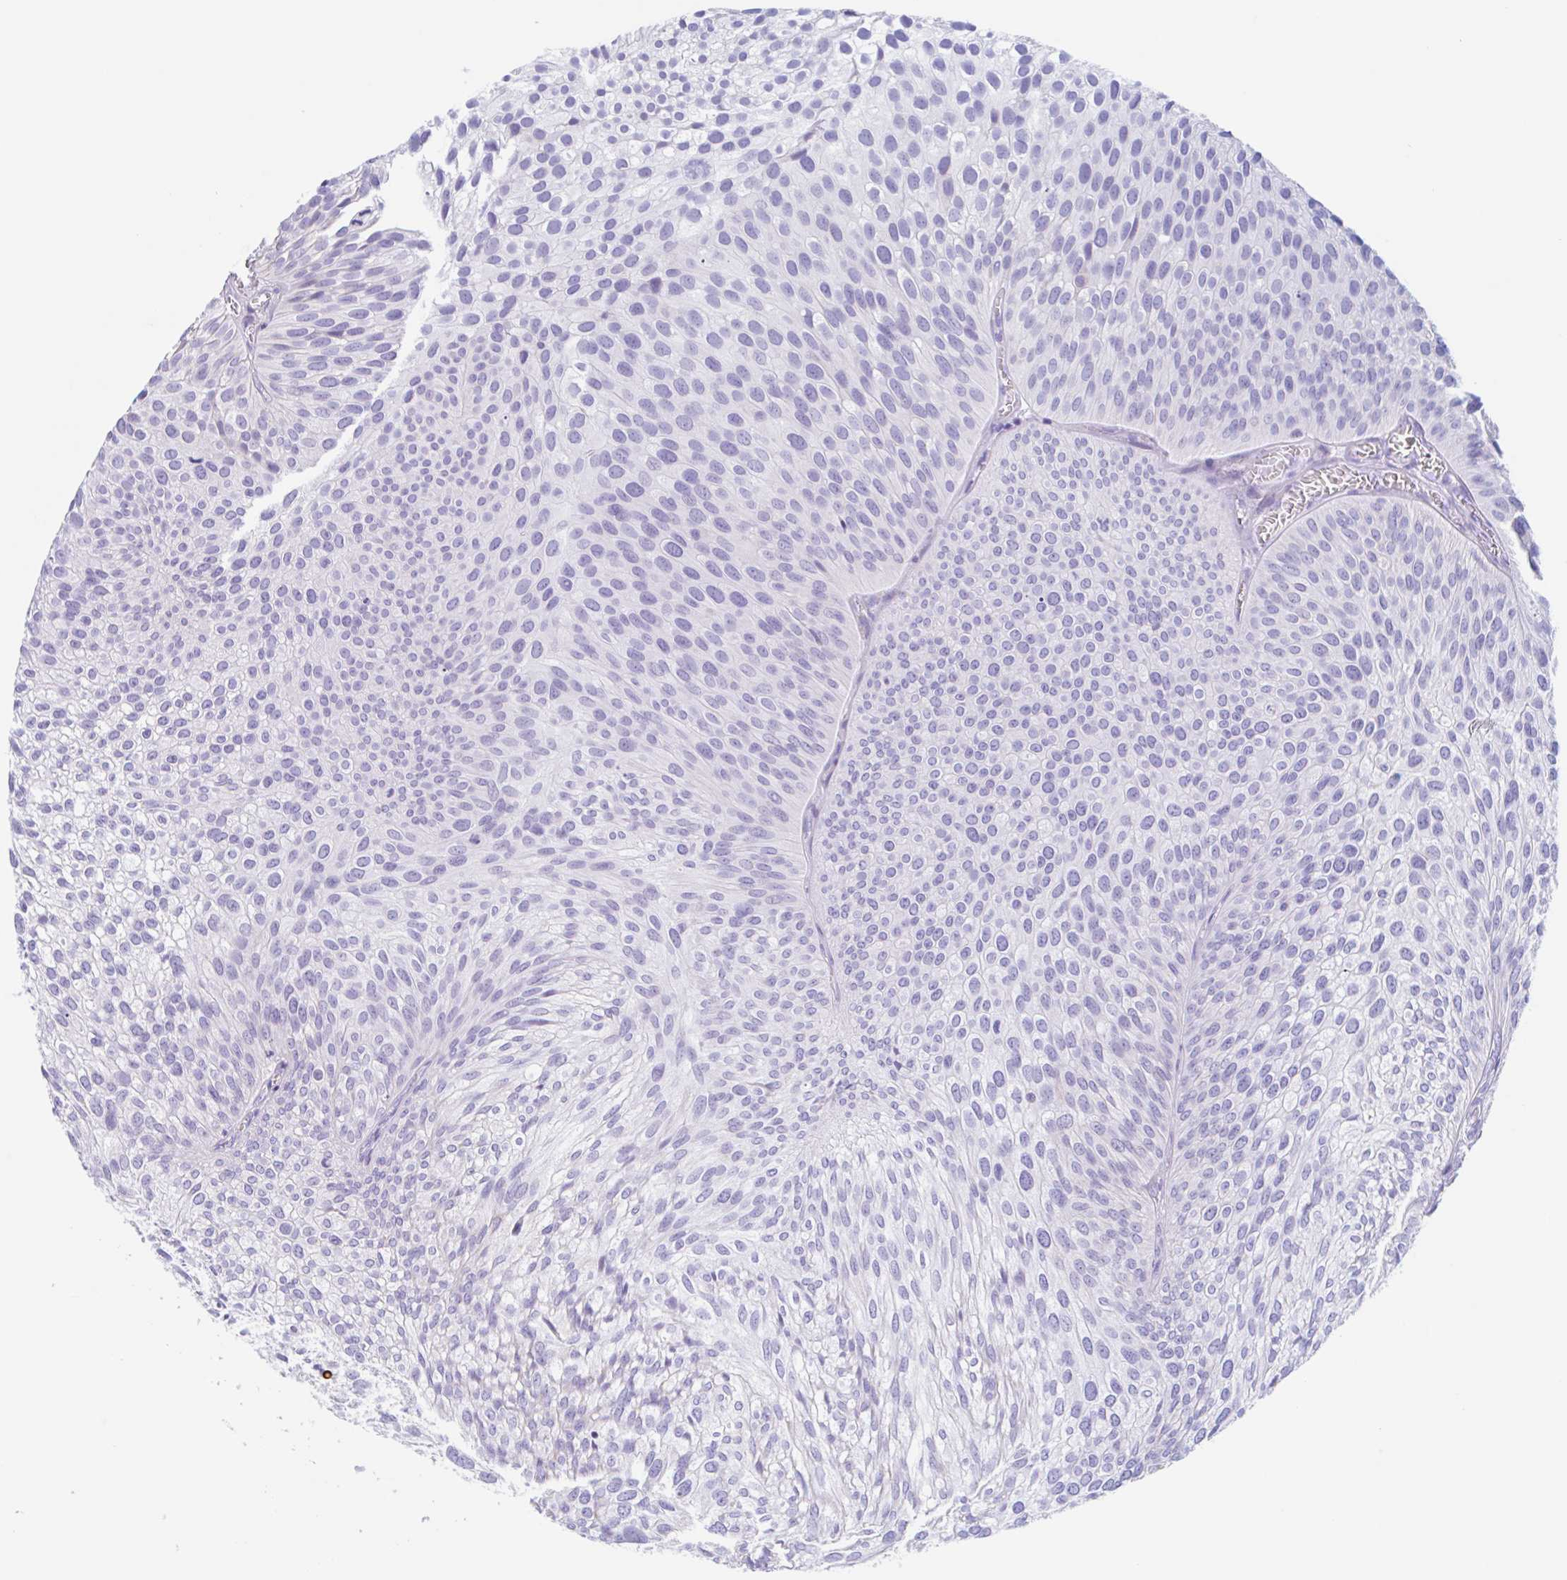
{"staining": {"intensity": "negative", "quantity": "none", "location": "none"}, "tissue": "urothelial cancer", "cell_type": "Tumor cells", "image_type": "cancer", "snomed": [{"axis": "morphology", "description": "Urothelial carcinoma, Low grade"}, {"axis": "topography", "description": "Urinary bladder"}], "caption": "Histopathology image shows no protein expression in tumor cells of urothelial cancer tissue.", "gene": "ANKRD9", "patient": {"sex": "male", "age": 91}}